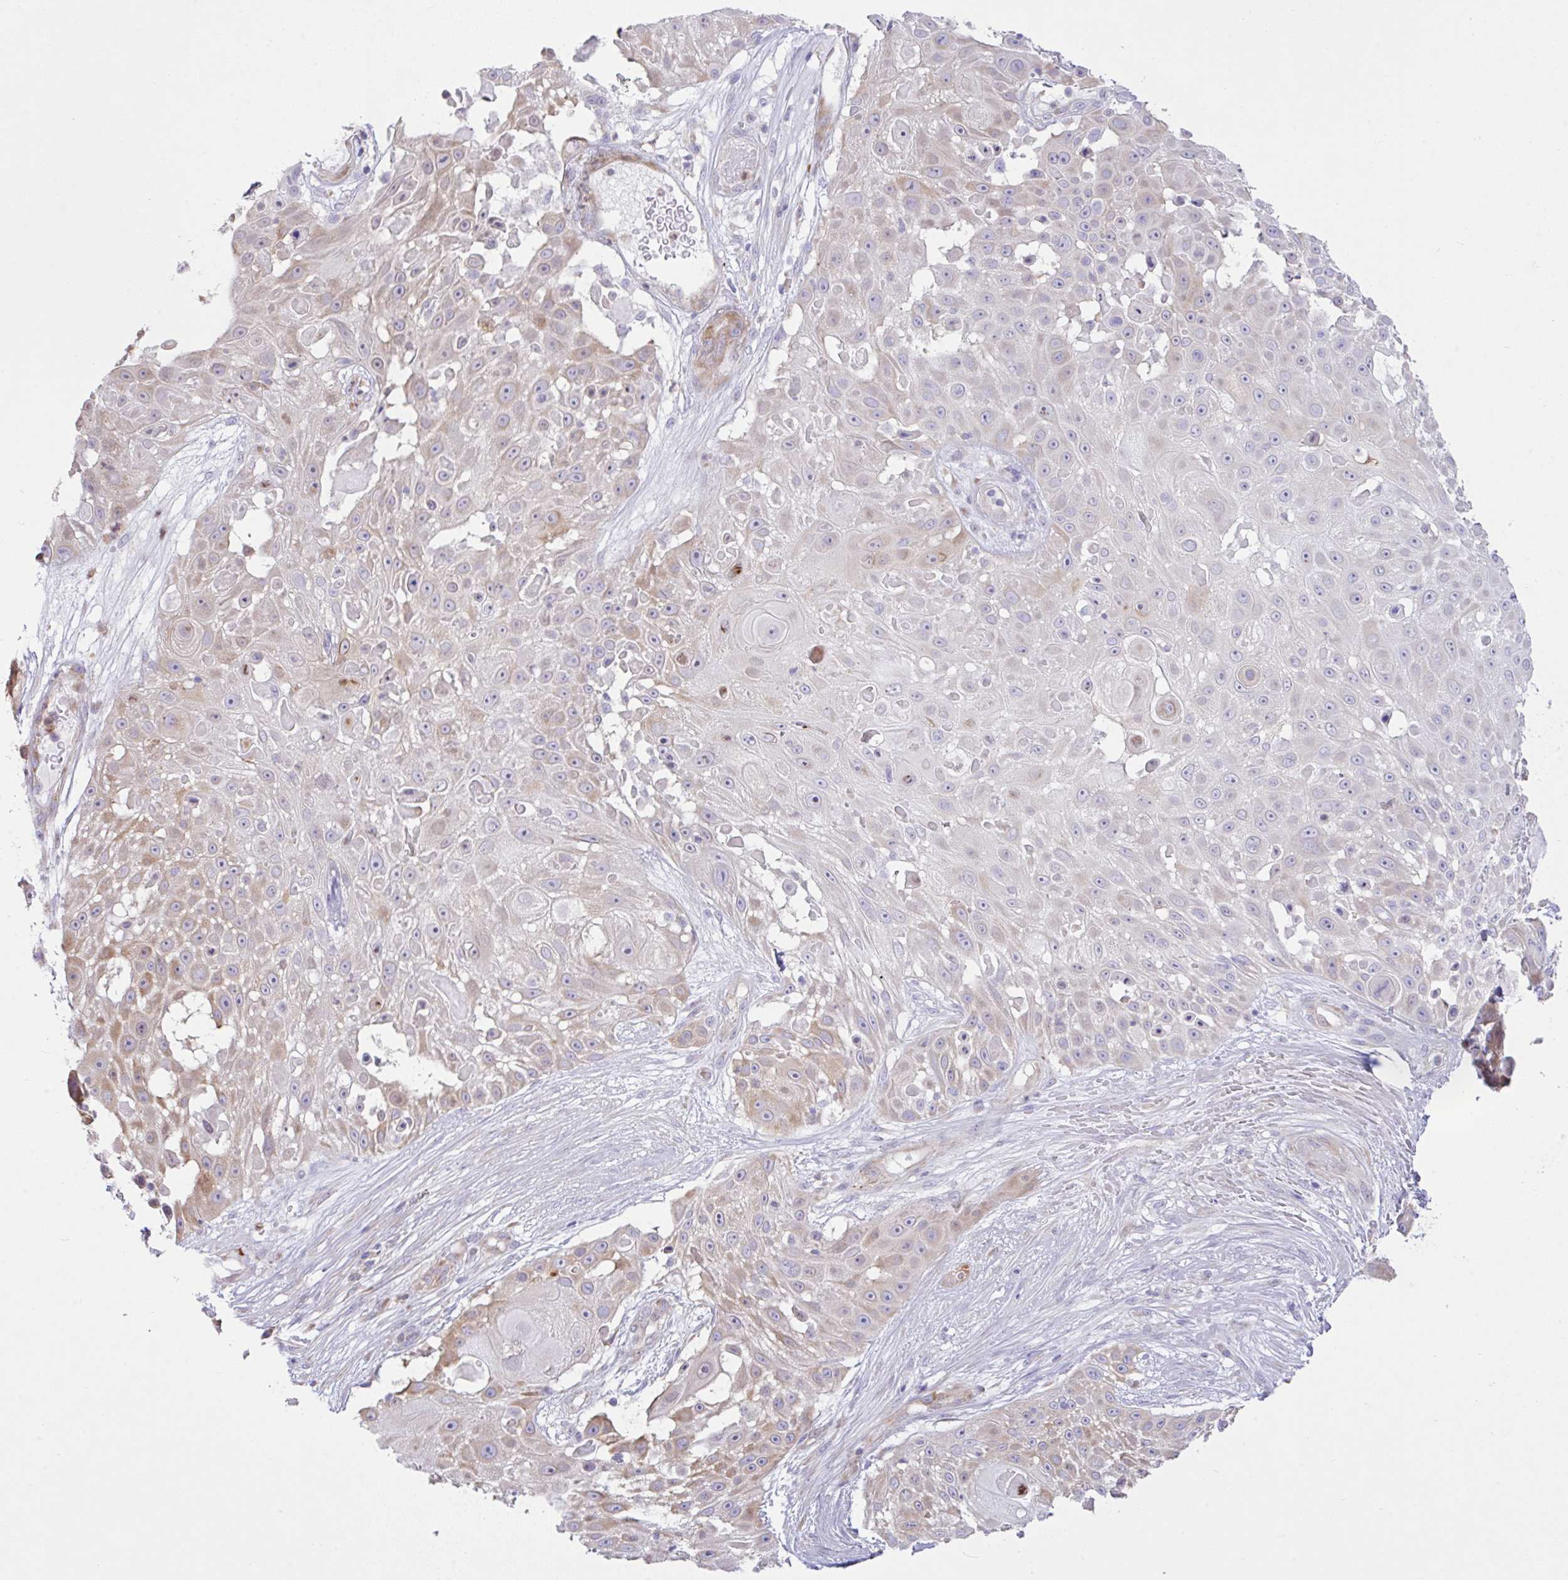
{"staining": {"intensity": "moderate", "quantity": "<25%", "location": "cytoplasmic/membranous"}, "tissue": "skin cancer", "cell_type": "Tumor cells", "image_type": "cancer", "snomed": [{"axis": "morphology", "description": "Squamous cell carcinoma, NOS"}, {"axis": "topography", "description": "Skin"}], "caption": "Protein staining reveals moderate cytoplasmic/membranous staining in approximately <25% of tumor cells in skin cancer (squamous cell carcinoma).", "gene": "EEF1A2", "patient": {"sex": "female", "age": 86}}